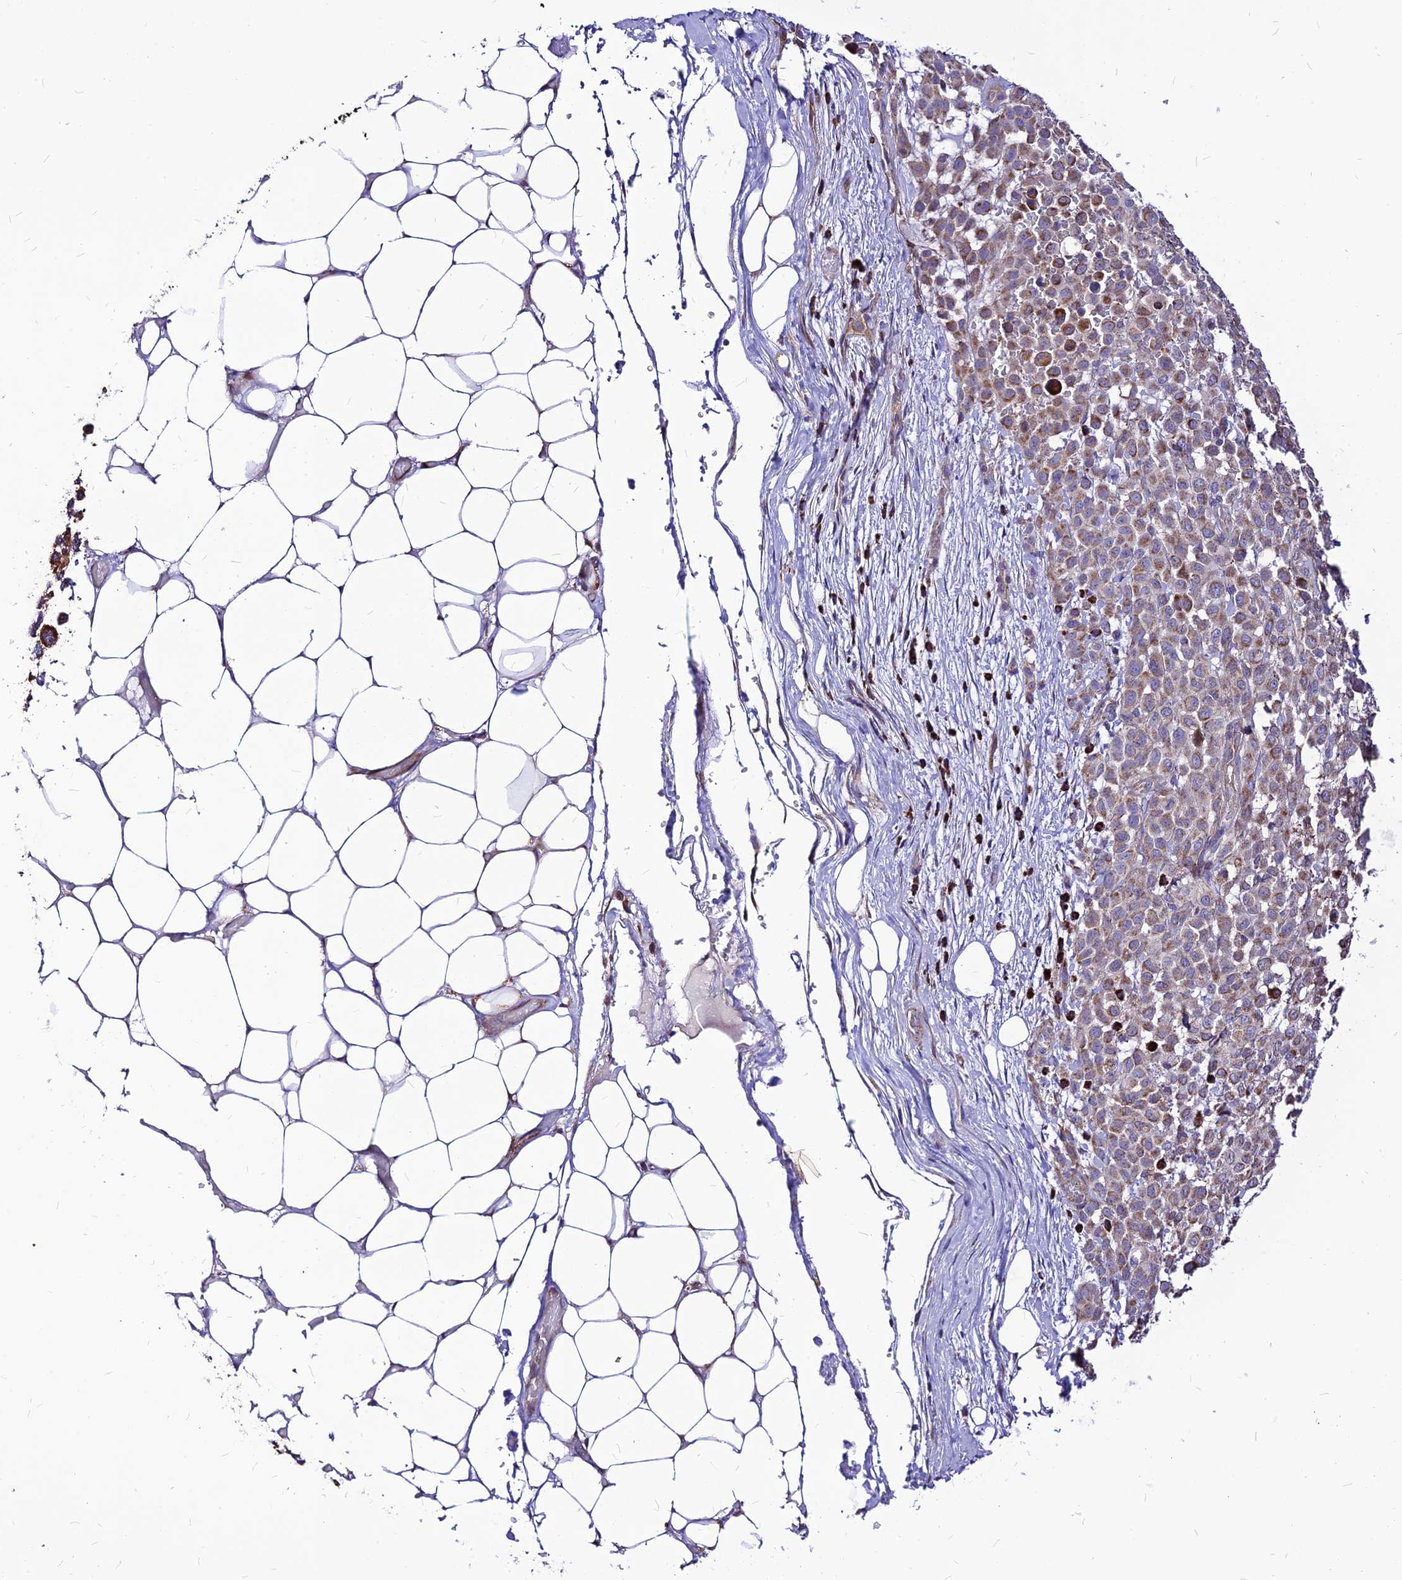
{"staining": {"intensity": "moderate", "quantity": "<25%", "location": "cytoplasmic/membranous"}, "tissue": "melanoma", "cell_type": "Tumor cells", "image_type": "cancer", "snomed": [{"axis": "morphology", "description": "Malignant melanoma, Metastatic site"}, {"axis": "topography", "description": "Skin"}], "caption": "DAB immunohistochemical staining of human malignant melanoma (metastatic site) displays moderate cytoplasmic/membranous protein expression in approximately <25% of tumor cells.", "gene": "ECI1", "patient": {"sex": "female", "age": 81}}